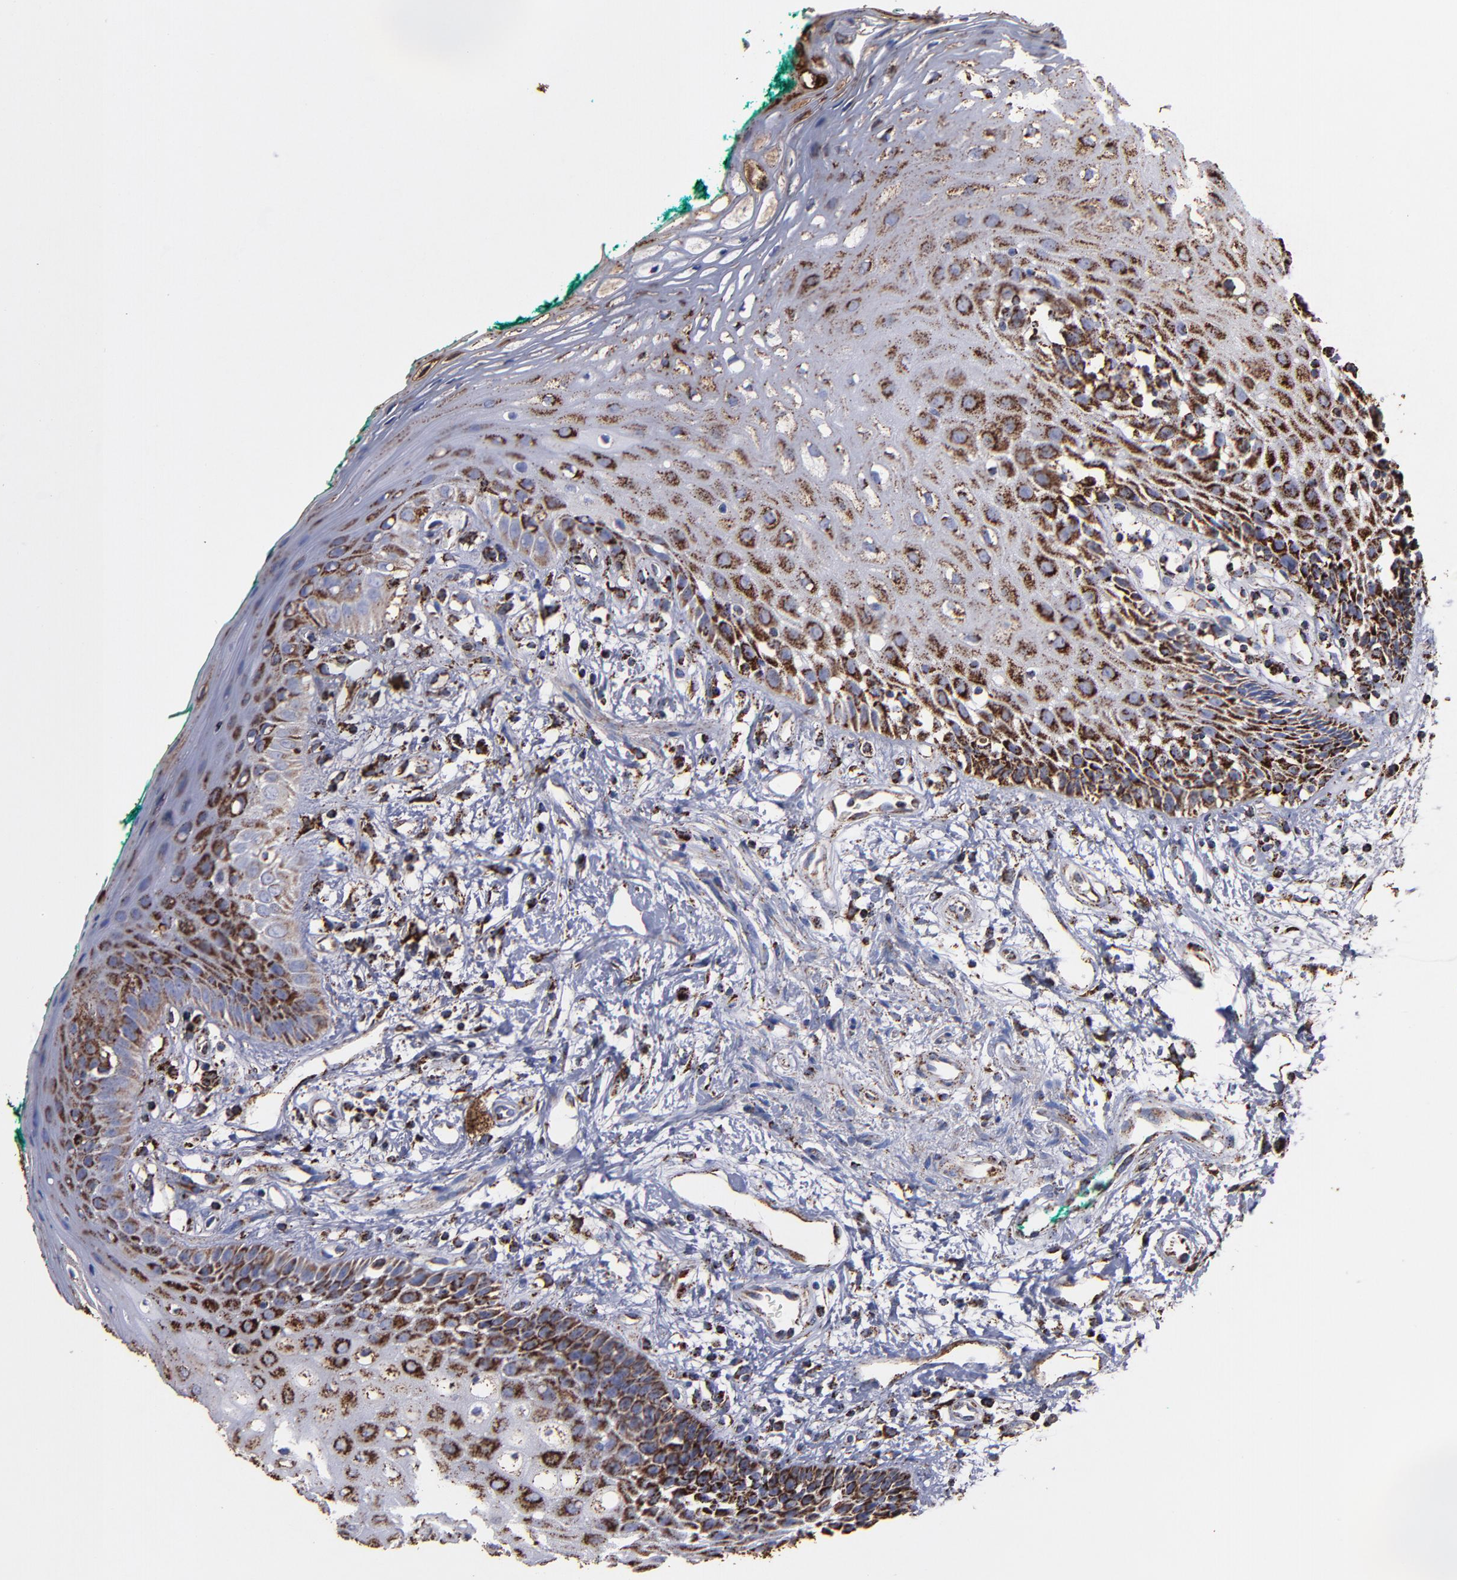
{"staining": {"intensity": "strong", "quantity": "25%-75%", "location": "cytoplasmic/membranous"}, "tissue": "oral mucosa", "cell_type": "Squamous epithelial cells", "image_type": "normal", "snomed": [{"axis": "morphology", "description": "Normal tissue, NOS"}, {"axis": "morphology", "description": "Squamous cell carcinoma, NOS"}, {"axis": "topography", "description": "Skeletal muscle"}, {"axis": "topography", "description": "Oral tissue"}, {"axis": "topography", "description": "Head-Neck"}], "caption": "DAB immunohistochemical staining of normal human oral mucosa demonstrates strong cytoplasmic/membranous protein staining in about 25%-75% of squamous epithelial cells. The protein is stained brown, and the nuclei are stained in blue (DAB IHC with brightfield microscopy, high magnification).", "gene": "SOD2", "patient": {"sex": "female", "age": 84}}